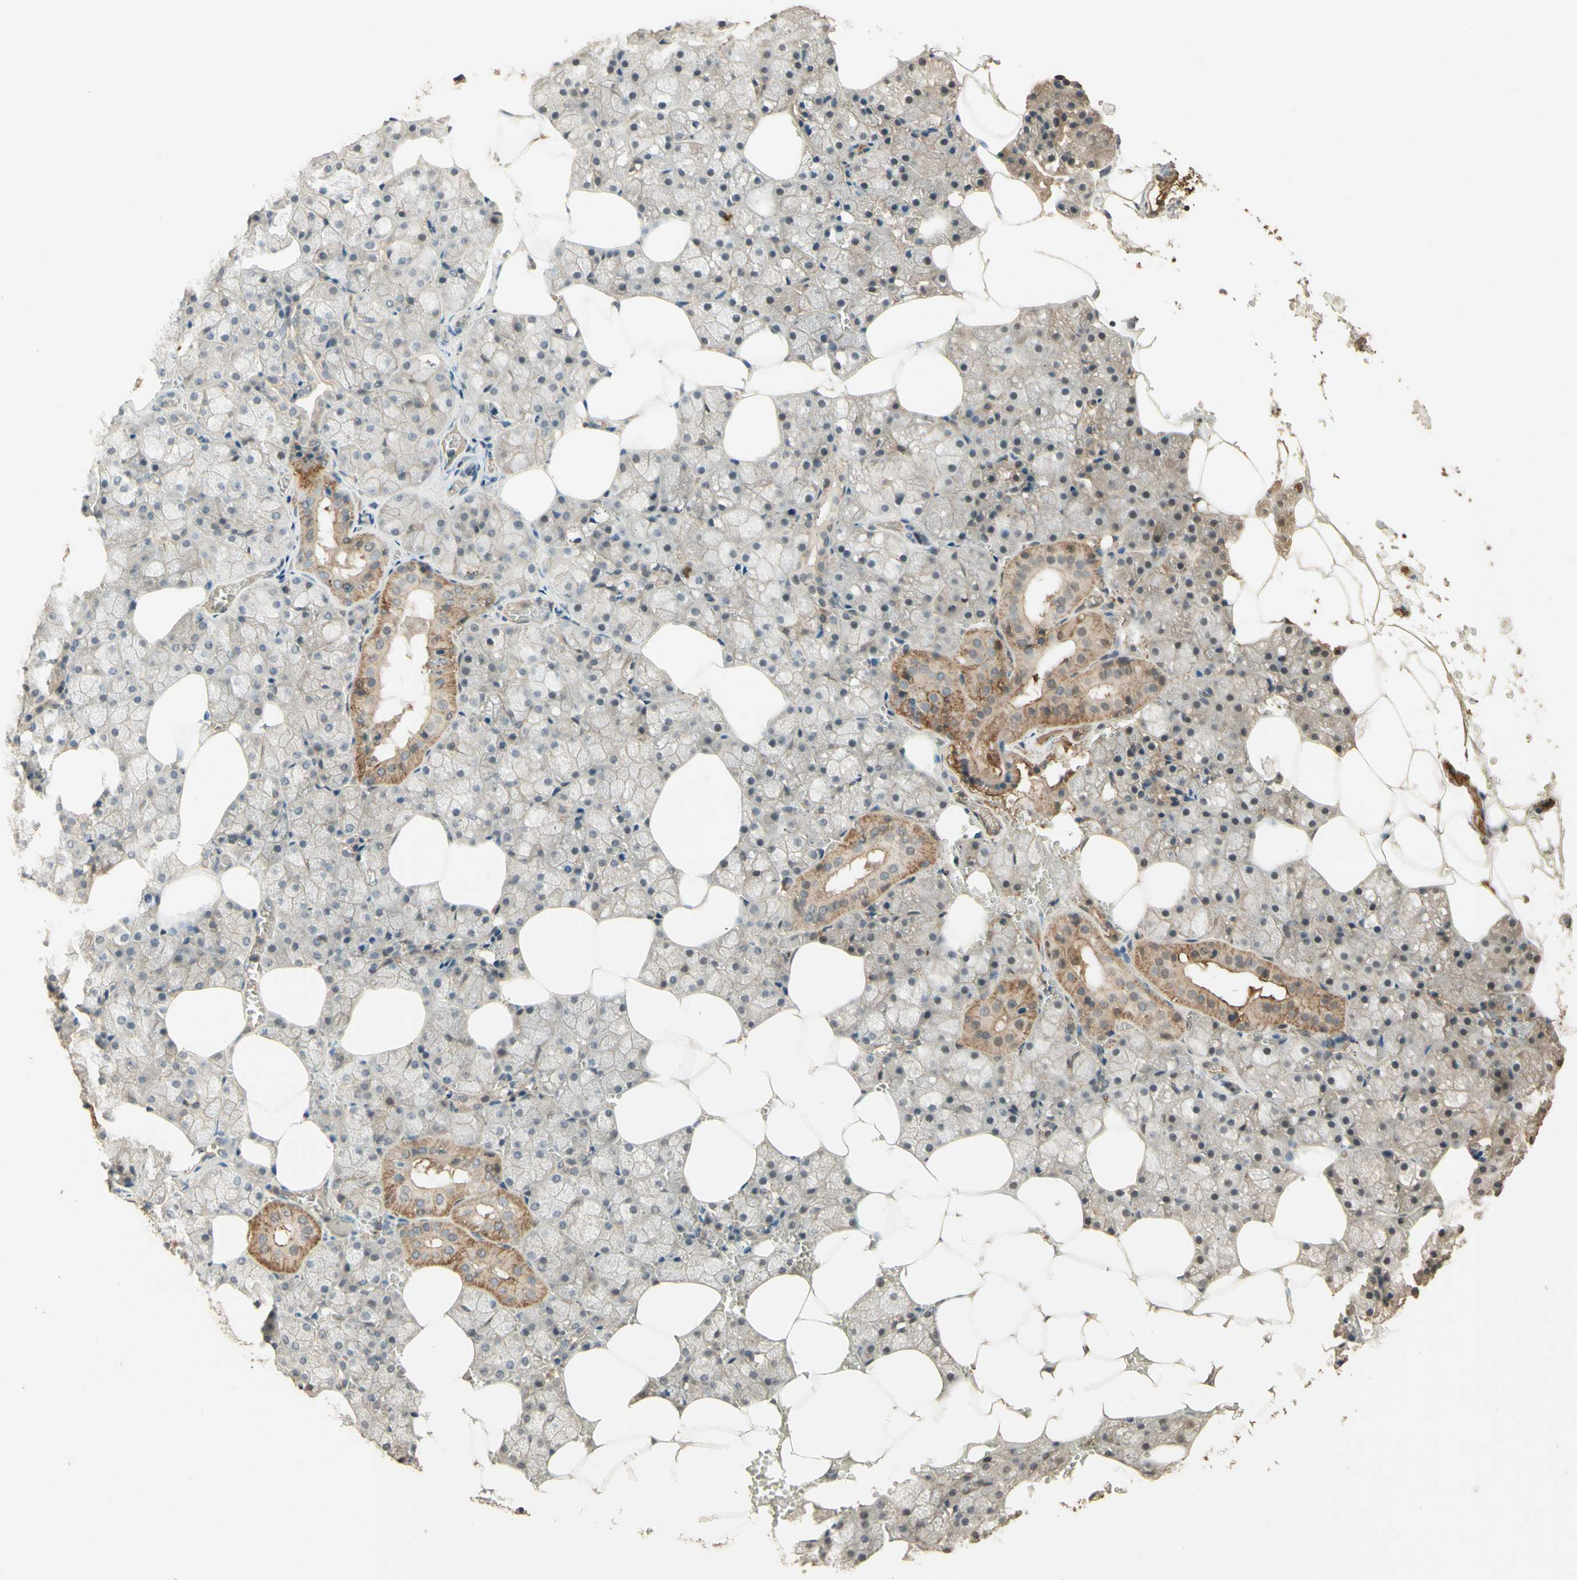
{"staining": {"intensity": "moderate", "quantity": ">75%", "location": "cytoplasmic/membranous"}, "tissue": "salivary gland", "cell_type": "Glandular cells", "image_type": "normal", "snomed": [{"axis": "morphology", "description": "Normal tissue, NOS"}, {"axis": "topography", "description": "Salivary gland"}], "caption": "Immunohistochemistry (IHC) histopathology image of unremarkable human salivary gland stained for a protein (brown), which shows medium levels of moderate cytoplasmic/membranous positivity in approximately >75% of glandular cells.", "gene": "SMAD9", "patient": {"sex": "male", "age": 62}}